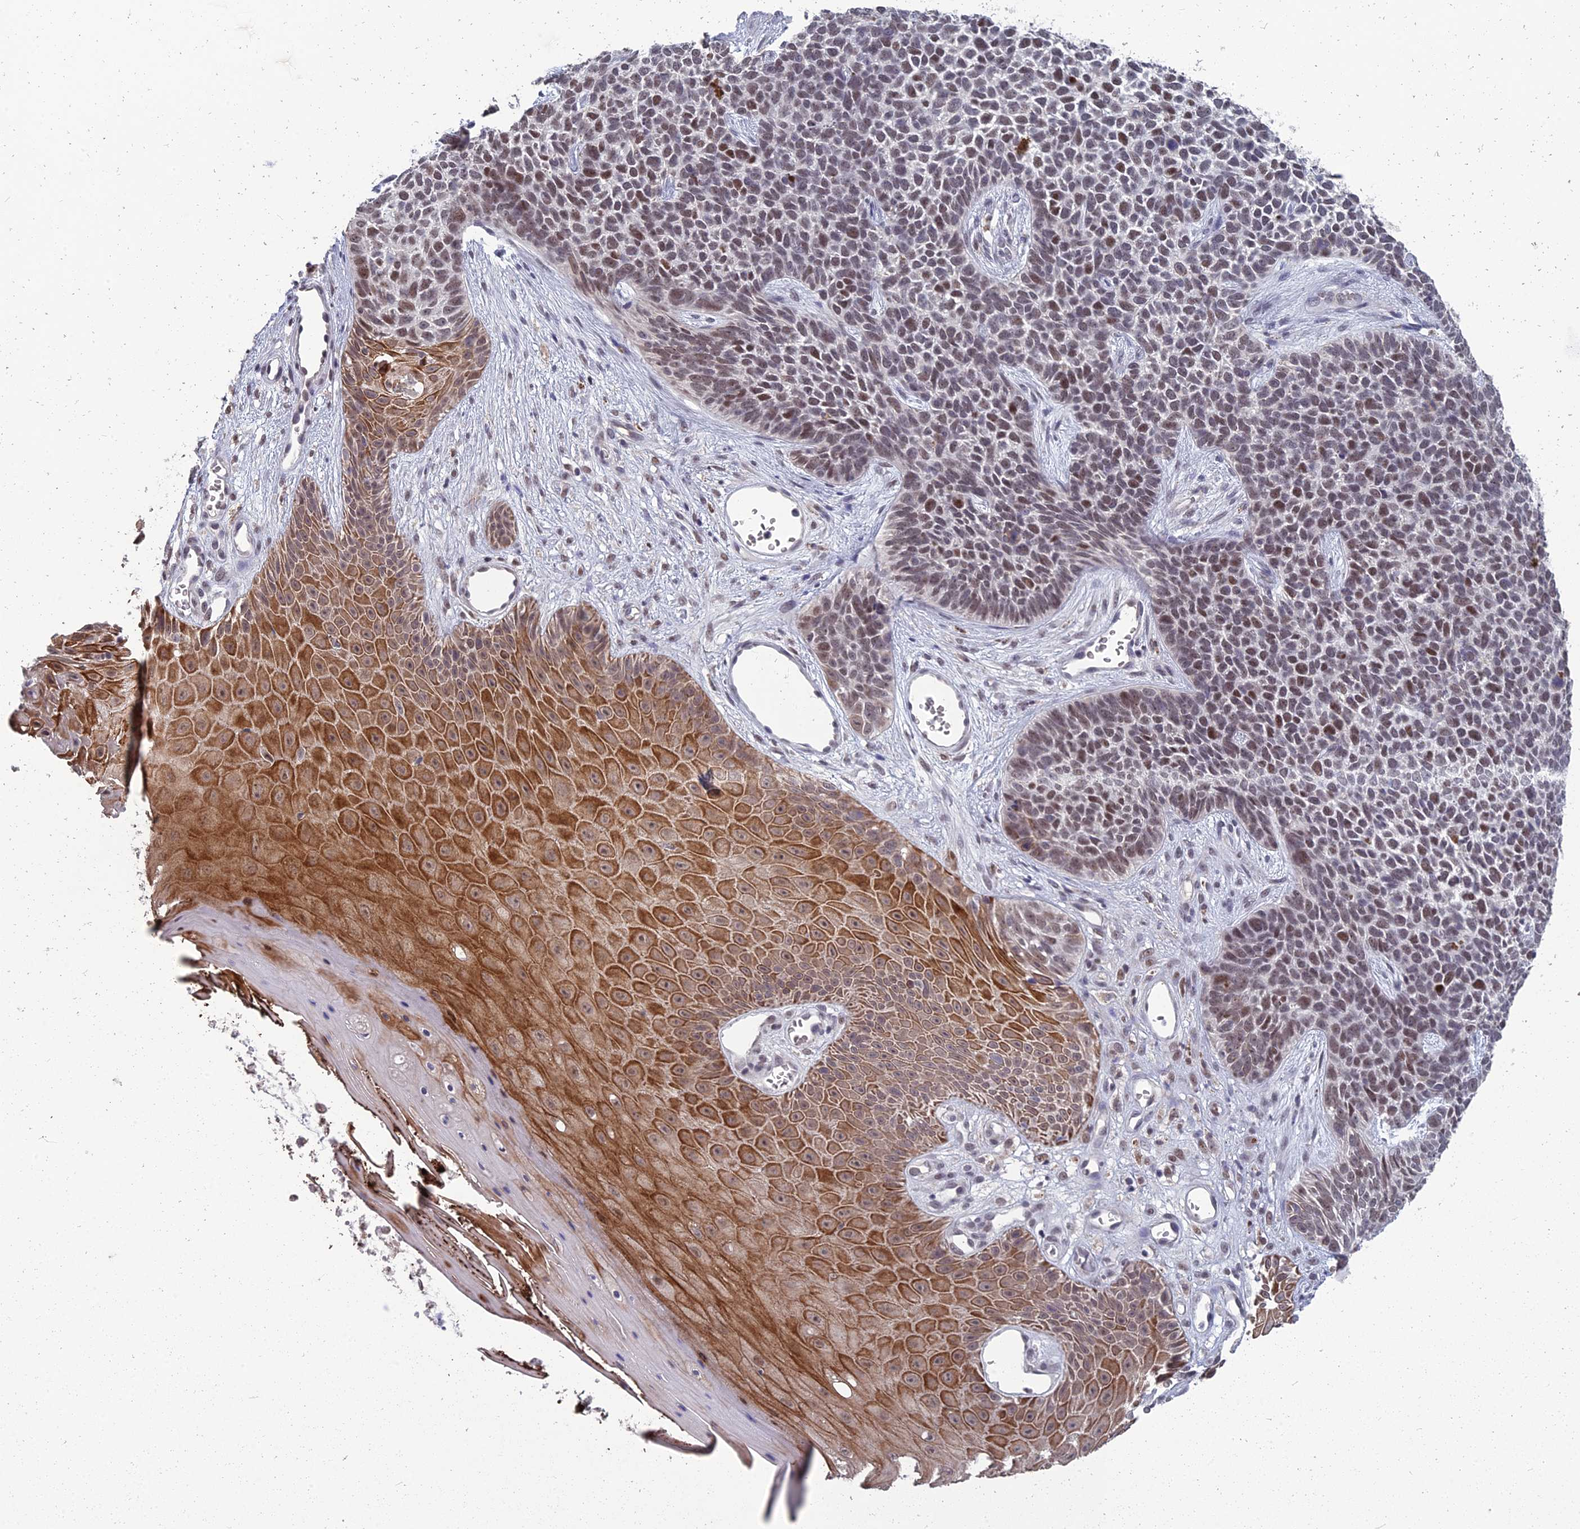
{"staining": {"intensity": "moderate", "quantity": "25%-75%", "location": "nuclear"}, "tissue": "skin cancer", "cell_type": "Tumor cells", "image_type": "cancer", "snomed": [{"axis": "morphology", "description": "Basal cell carcinoma"}, {"axis": "topography", "description": "Skin"}], "caption": "Moderate nuclear protein positivity is seen in about 25%-75% of tumor cells in skin basal cell carcinoma. The staining is performed using DAB brown chromogen to label protein expression. The nuclei are counter-stained blue using hematoxylin.", "gene": "MT-CO3", "patient": {"sex": "female", "age": 84}}